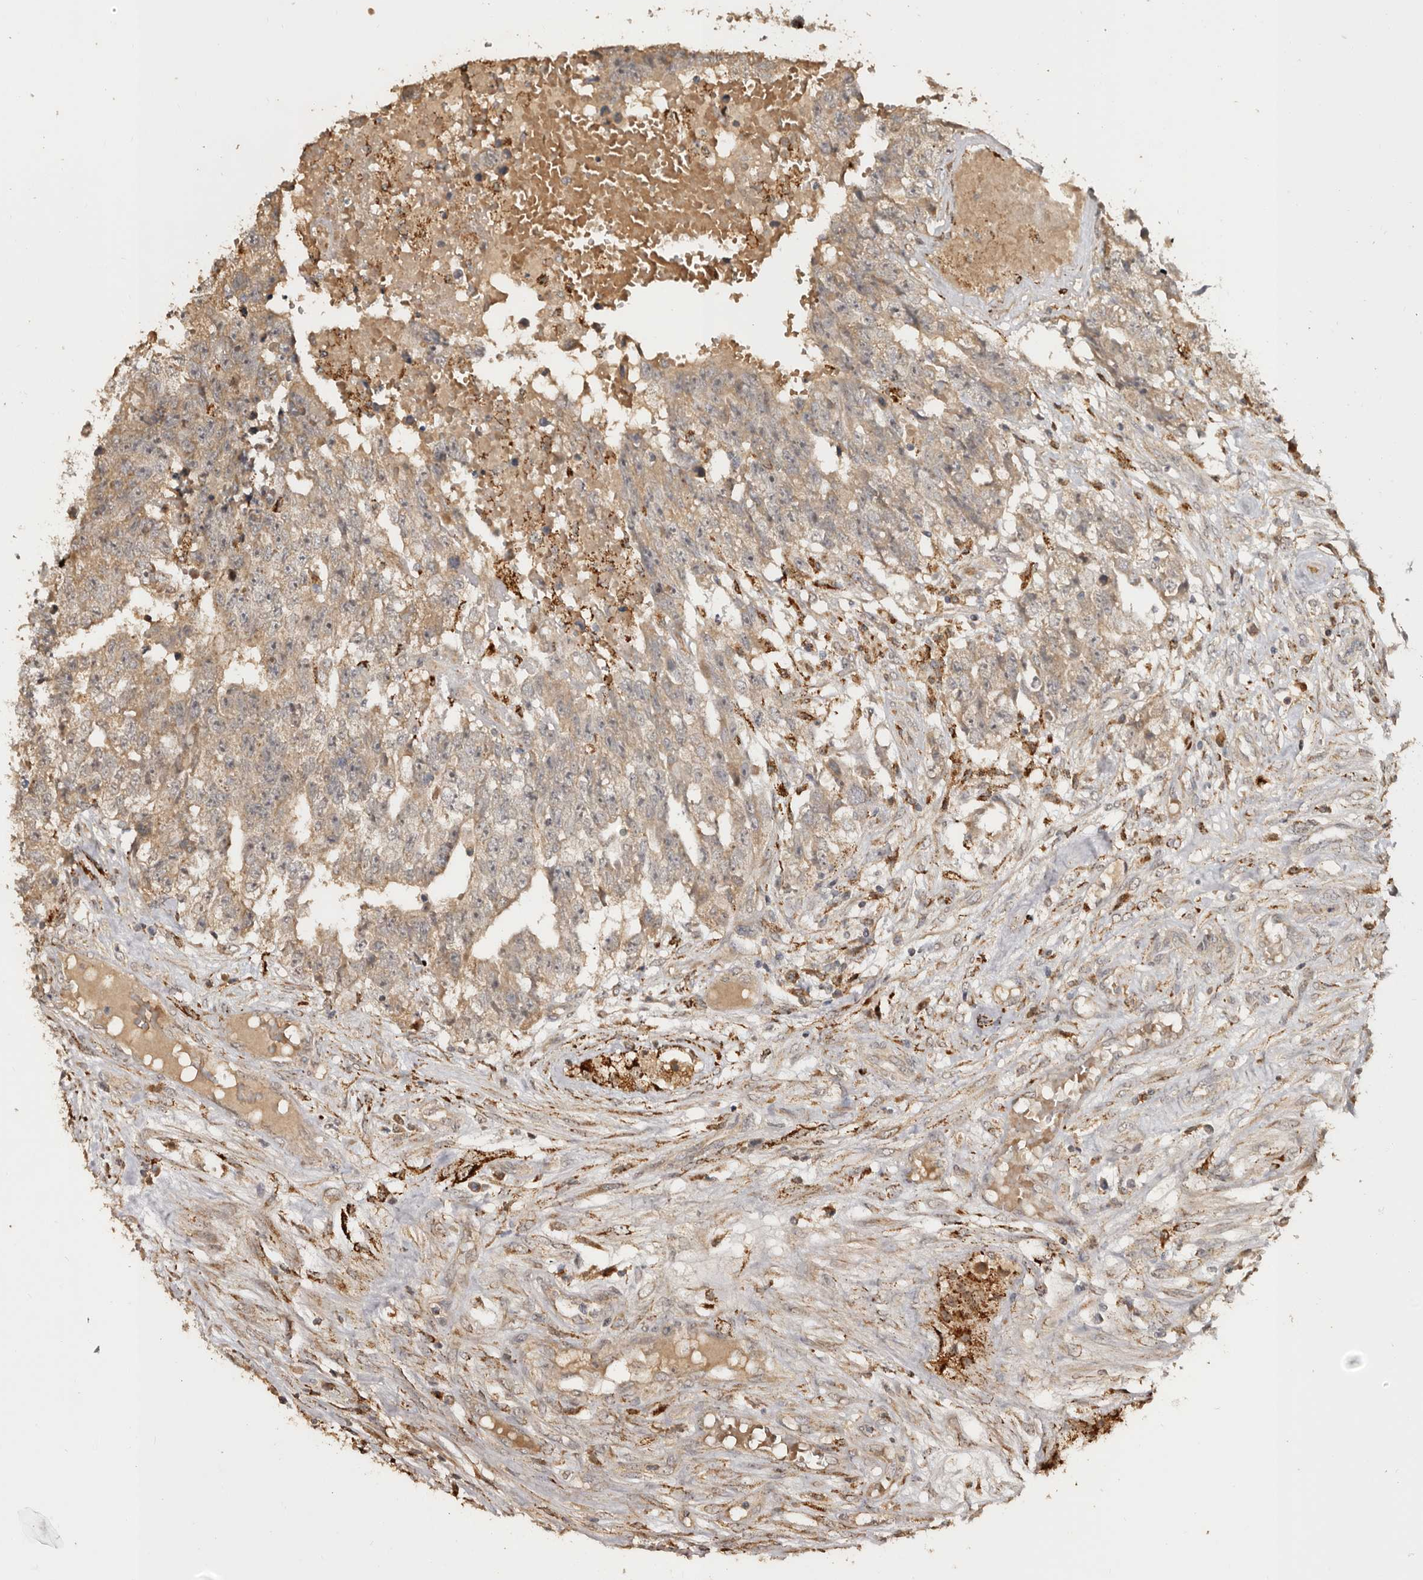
{"staining": {"intensity": "weak", "quantity": ">75%", "location": "cytoplasmic/membranous"}, "tissue": "testis cancer", "cell_type": "Tumor cells", "image_type": "cancer", "snomed": [{"axis": "morphology", "description": "Carcinoma, Embryonal, NOS"}, {"axis": "topography", "description": "Testis"}], "caption": "IHC image of testis embryonal carcinoma stained for a protein (brown), which displays low levels of weak cytoplasmic/membranous positivity in approximately >75% of tumor cells.", "gene": "AKAP7", "patient": {"sex": "male", "age": 25}}